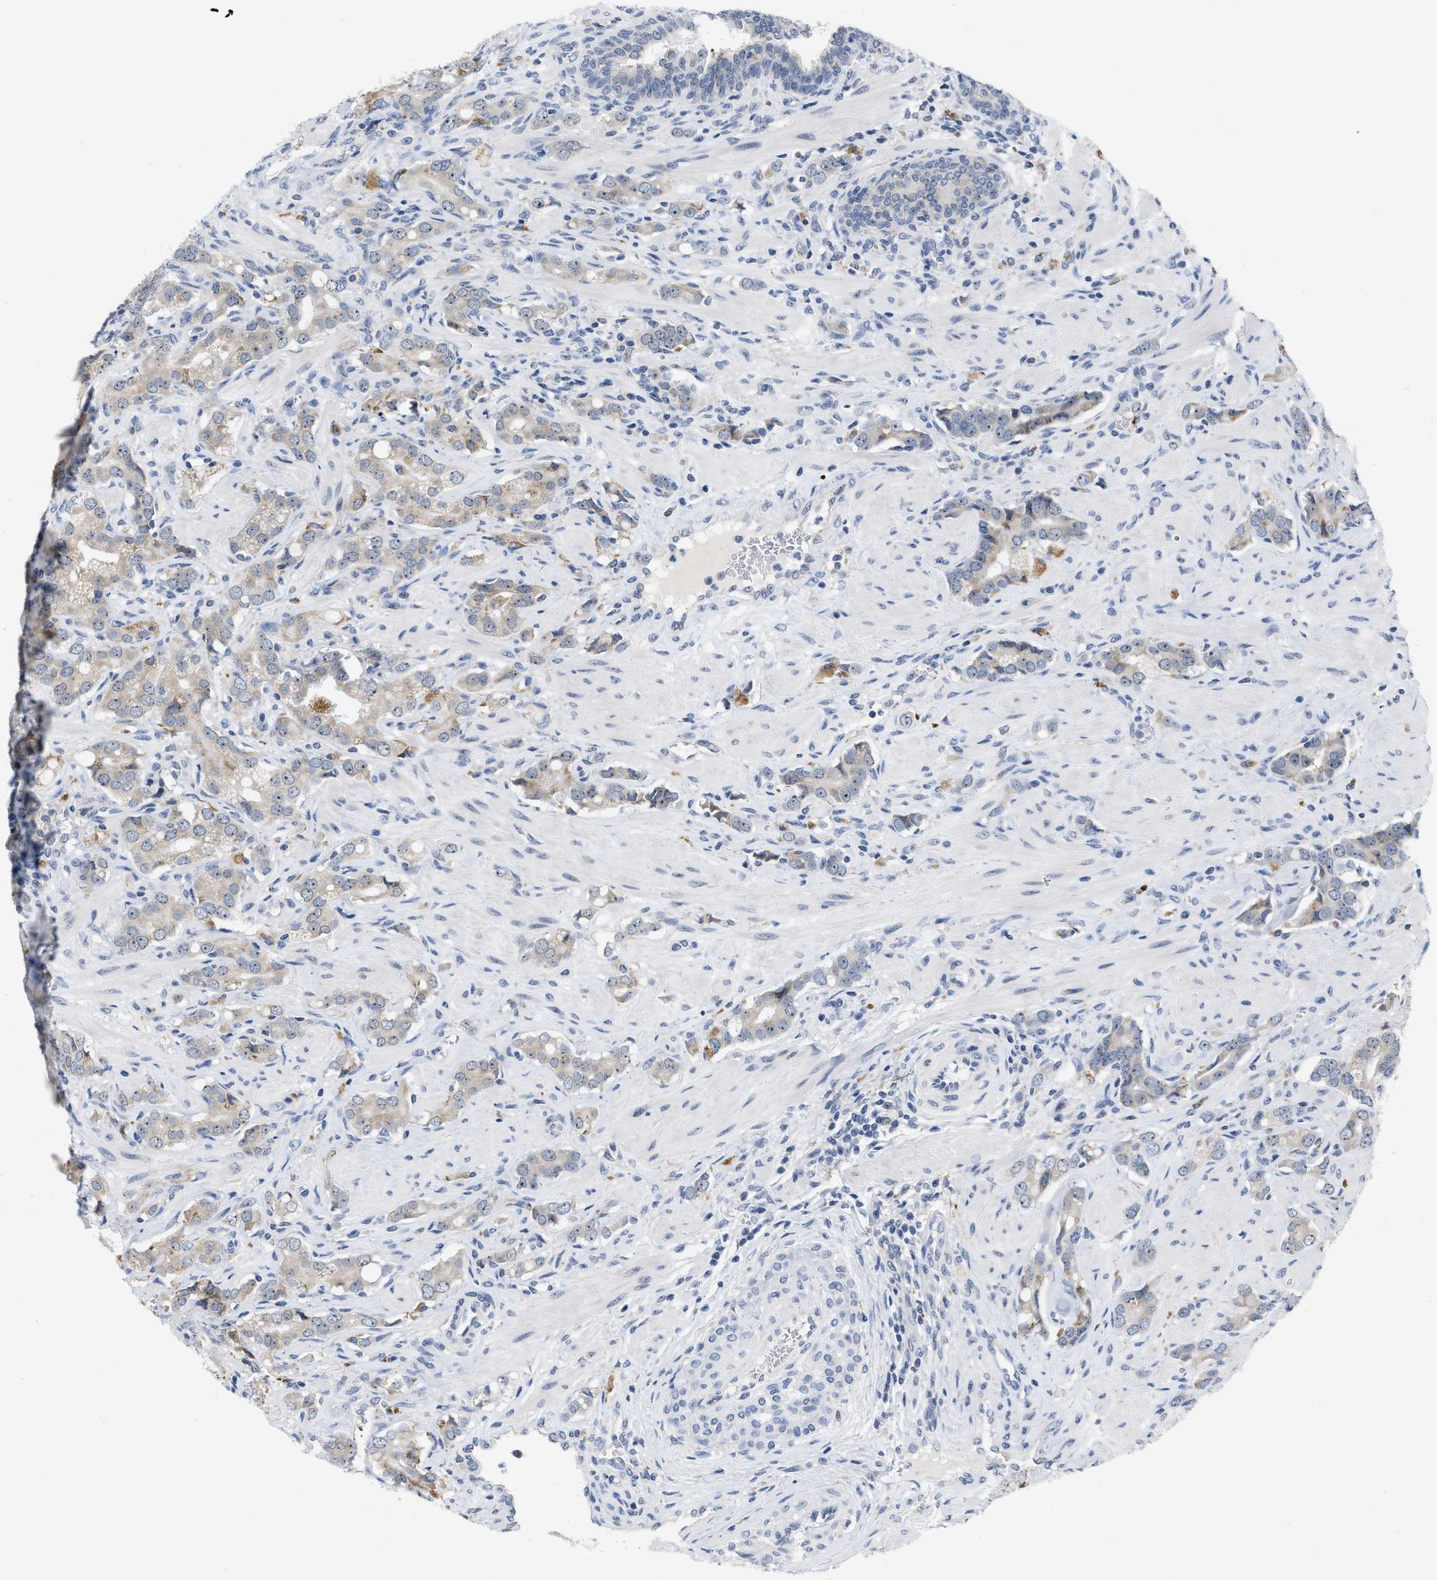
{"staining": {"intensity": "weak", "quantity": "25%-75%", "location": "nuclear"}, "tissue": "prostate cancer", "cell_type": "Tumor cells", "image_type": "cancer", "snomed": [{"axis": "morphology", "description": "Adenocarcinoma, High grade"}, {"axis": "topography", "description": "Prostate"}], "caption": "Prostate adenocarcinoma (high-grade) was stained to show a protein in brown. There is low levels of weak nuclear positivity in approximately 25%-75% of tumor cells.", "gene": "ELAC2", "patient": {"sex": "male", "age": 52}}